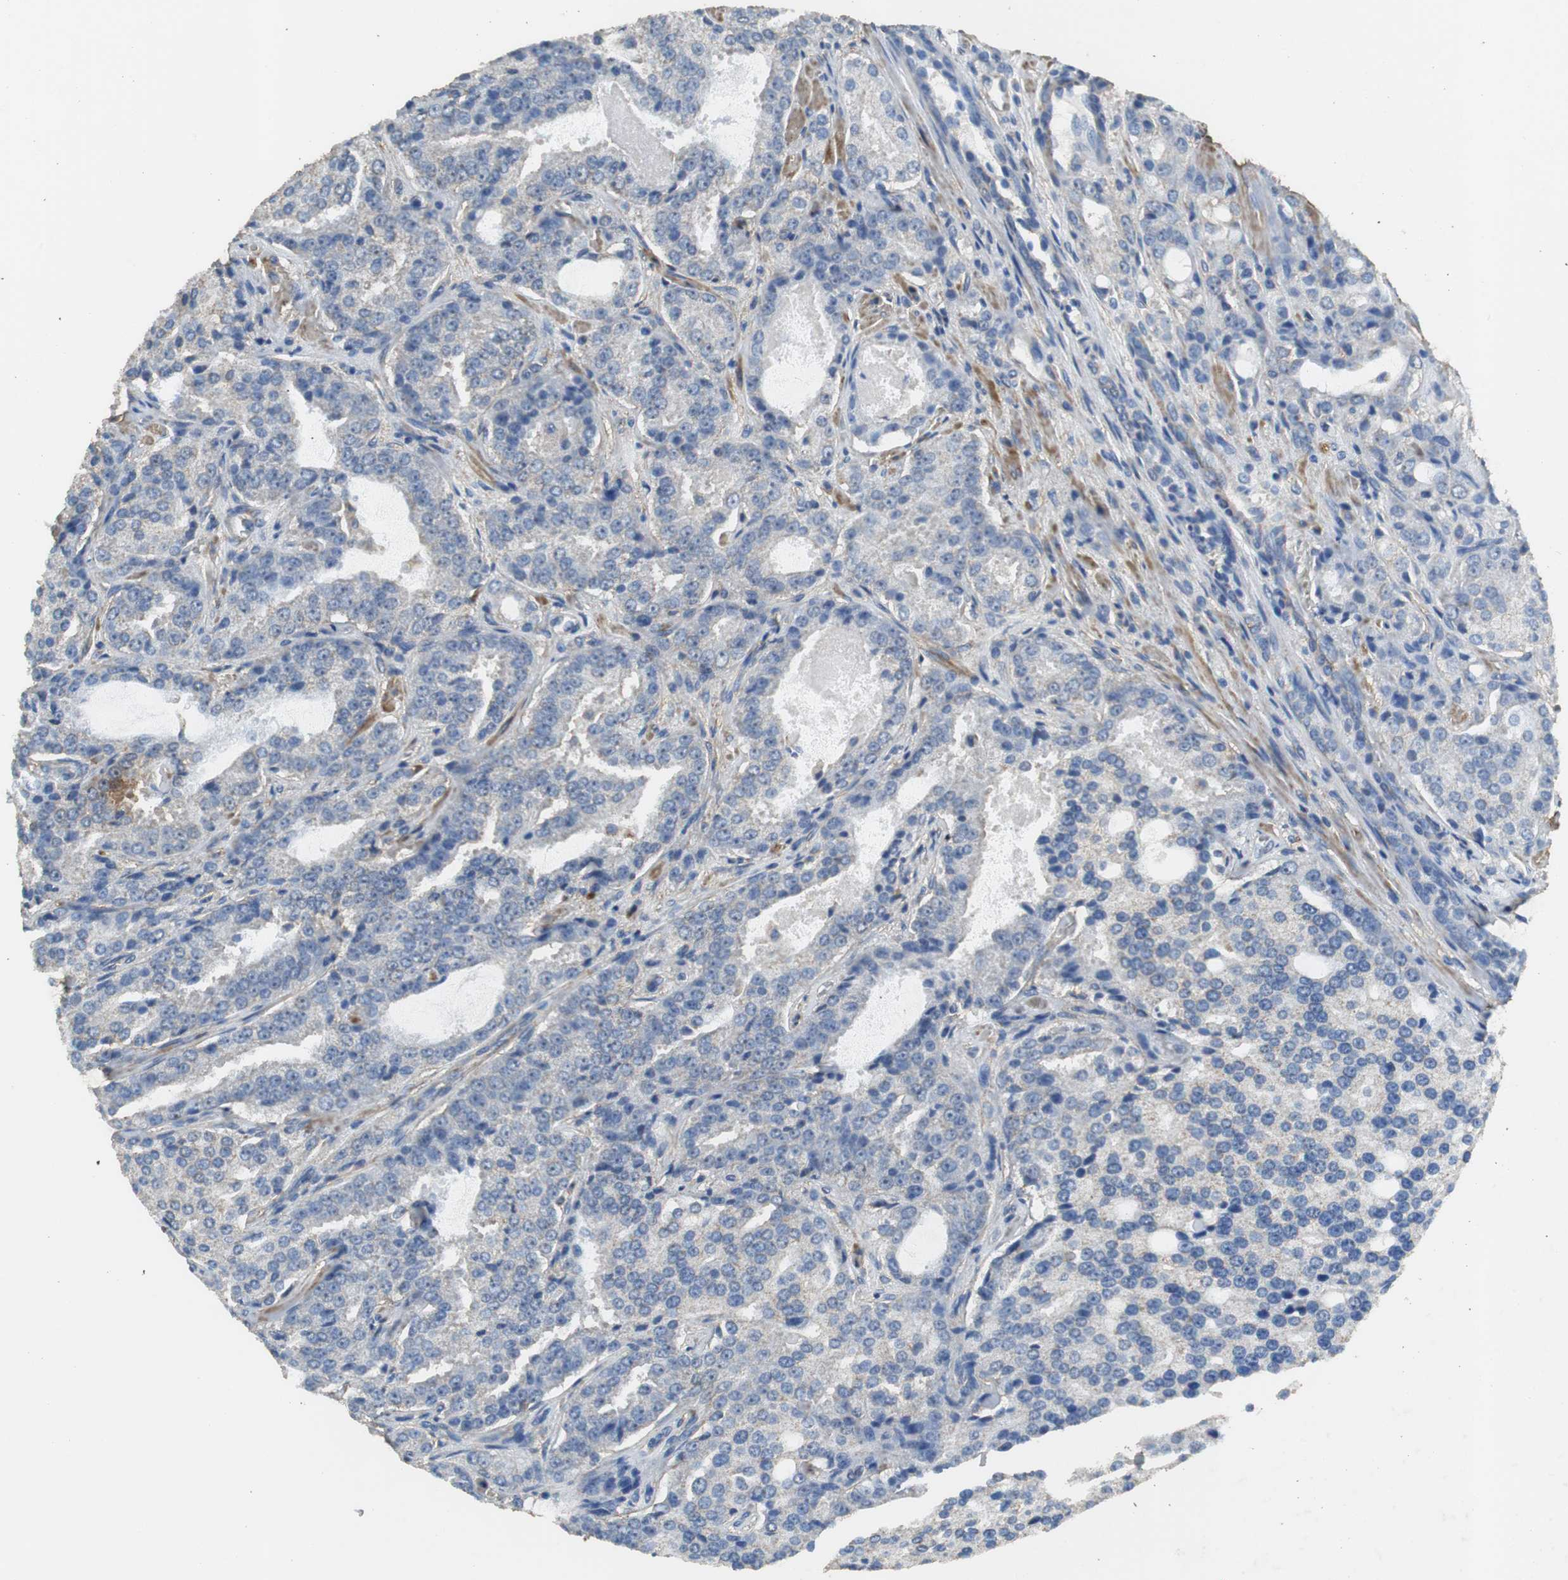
{"staining": {"intensity": "moderate", "quantity": "<25%", "location": "cytoplasmic/membranous"}, "tissue": "prostate cancer", "cell_type": "Tumor cells", "image_type": "cancer", "snomed": [{"axis": "morphology", "description": "Adenocarcinoma, High grade"}, {"axis": "topography", "description": "Prostate"}], "caption": "Immunohistochemical staining of human adenocarcinoma (high-grade) (prostate) demonstrates low levels of moderate cytoplasmic/membranous positivity in approximately <25% of tumor cells.", "gene": "NNT", "patient": {"sex": "male", "age": 72}}